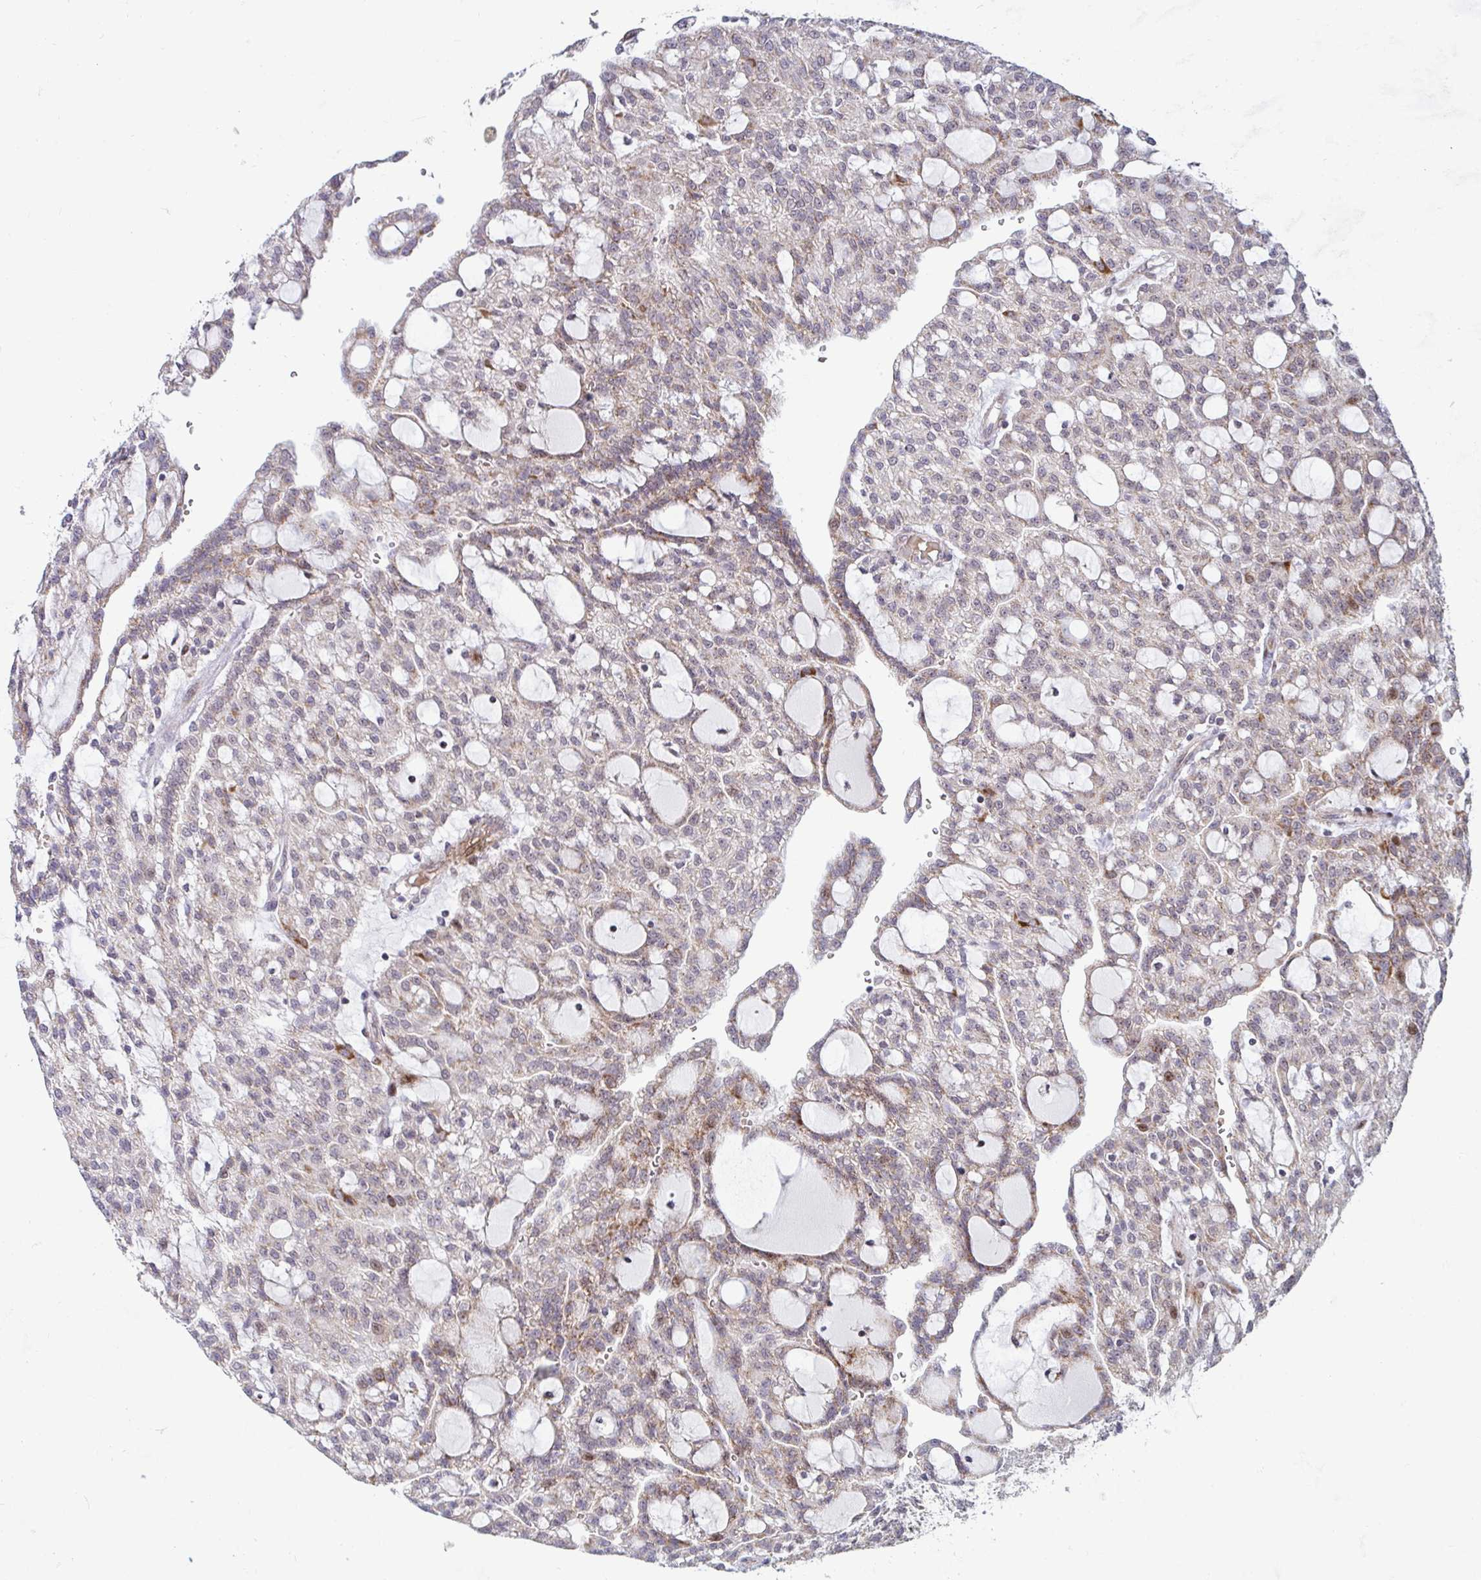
{"staining": {"intensity": "moderate", "quantity": "25%-75%", "location": "cytoplasmic/membranous"}, "tissue": "renal cancer", "cell_type": "Tumor cells", "image_type": "cancer", "snomed": [{"axis": "morphology", "description": "Adenocarcinoma, NOS"}, {"axis": "topography", "description": "Kidney"}], "caption": "IHC (DAB) staining of renal cancer displays moderate cytoplasmic/membranous protein expression in about 25%-75% of tumor cells.", "gene": "DZIP1", "patient": {"sex": "male", "age": 63}}